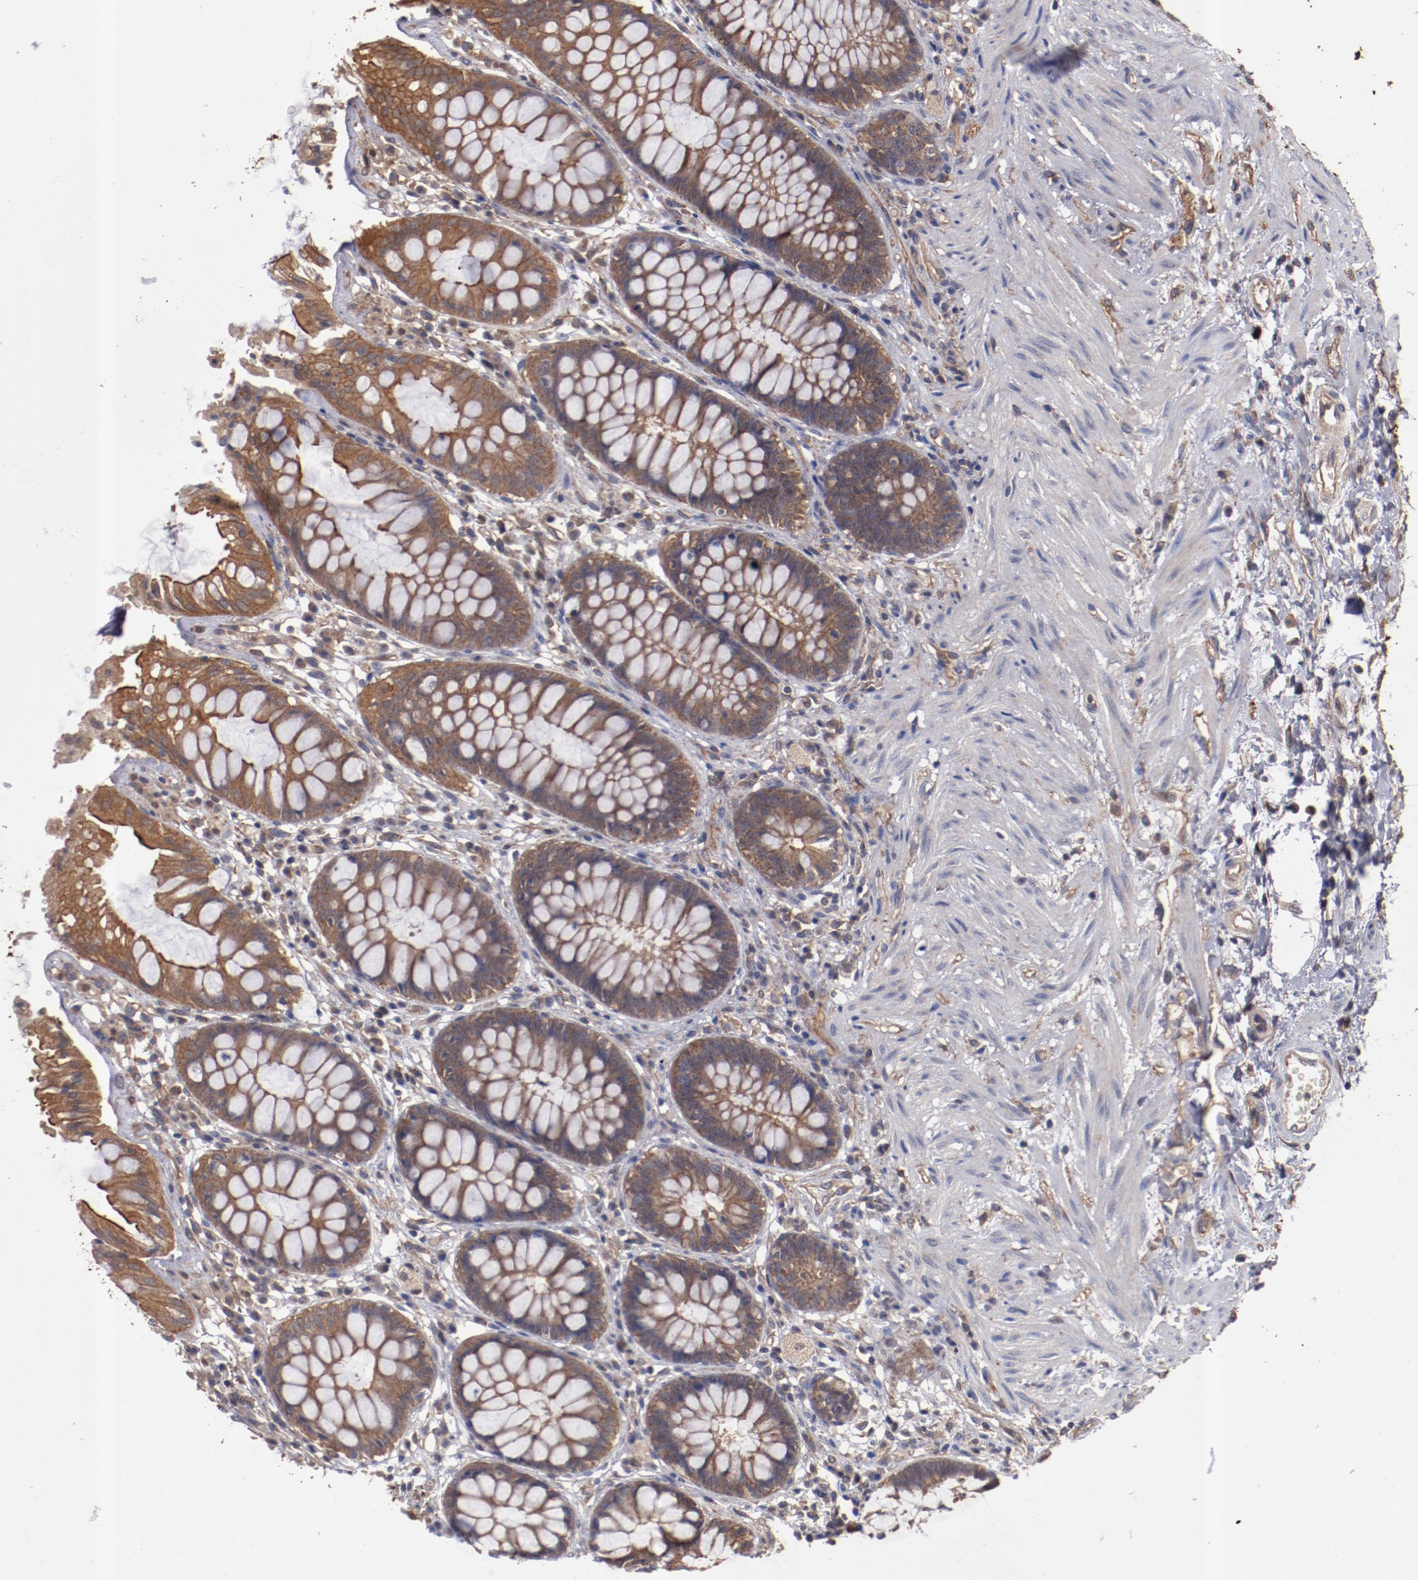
{"staining": {"intensity": "moderate", "quantity": ">75%", "location": "cytoplasmic/membranous"}, "tissue": "rectum", "cell_type": "Glandular cells", "image_type": "normal", "snomed": [{"axis": "morphology", "description": "Normal tissue, NOS"}, {"axis": "topography", "description": "Rectum"}], "caption": "Immunohistochemical staining of normal rectum shows medium levels of moderate cytoplasmic/membranous staining in approximately >75% of glandular cells. (IHC, brightfield microscopy, high magnification).", "gene": "DNAAF2", "patient": {"sex": "female", "age": 46}}